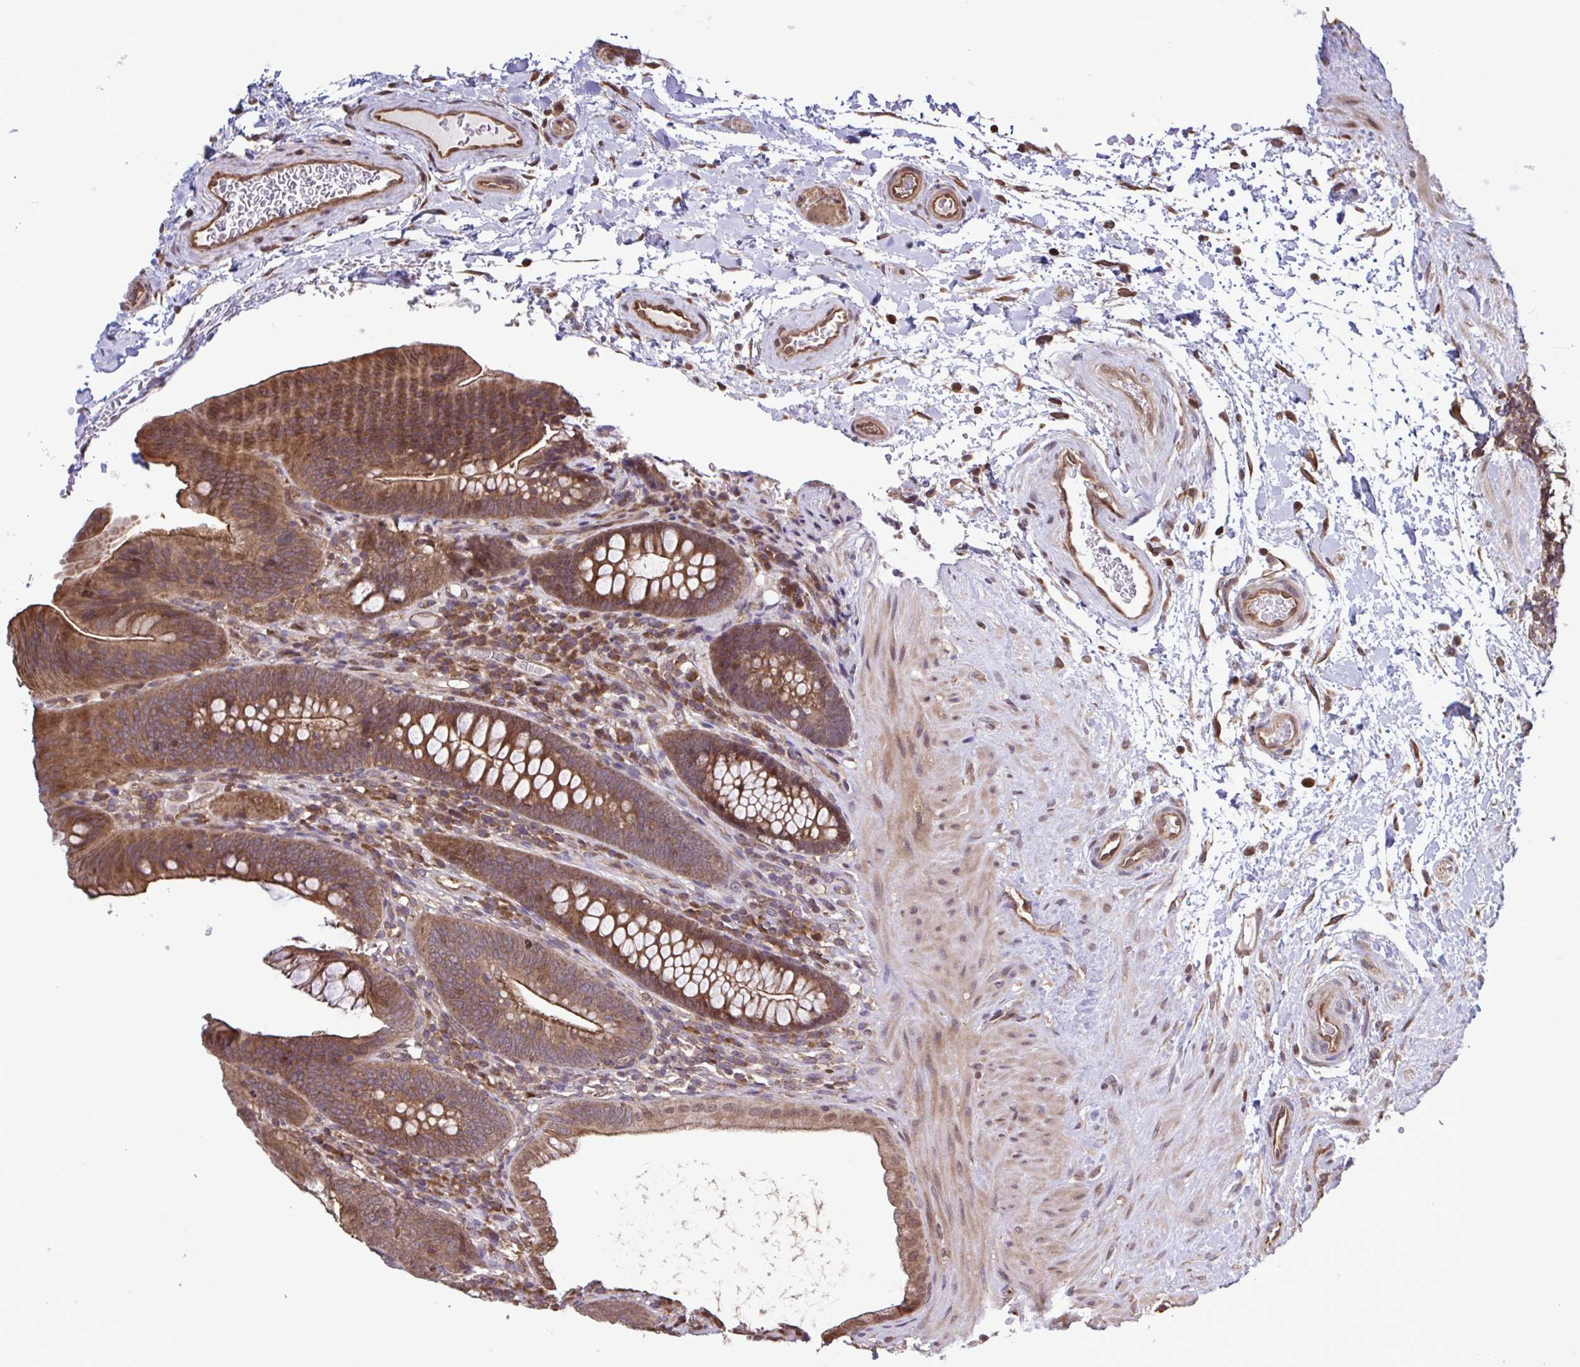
{"staining": {"intensity": "moderate", "quantity": ">75%", "location": "cytoplasmic/membranous"}, "tissue": "colon", "cell_type": "Endothelial cells", "image_type": "normal", "snomed": [{"axis": "morphology", "description": "Normal tissue, NOS"}, {"axis": "morphology", "description": "Adenoma, NOS"}, {"axis": "topography", "description": "Soft tissue"}, {"axis": "topography", "description": "Colon"}], "caption": "Protein staining of normal colon displays moderate cytoplasmic/membranous positivity in approximately >75% of endothelial cells. The staining was performed using DAB (3,3'-diaminobenzidine) to visualize the protein expression in brown, while the nuclei were stained in blue with hematoxylin (Magnification: 20x).", "gene": "SEC63", "patient": {"sex": "male", "age": 47}}